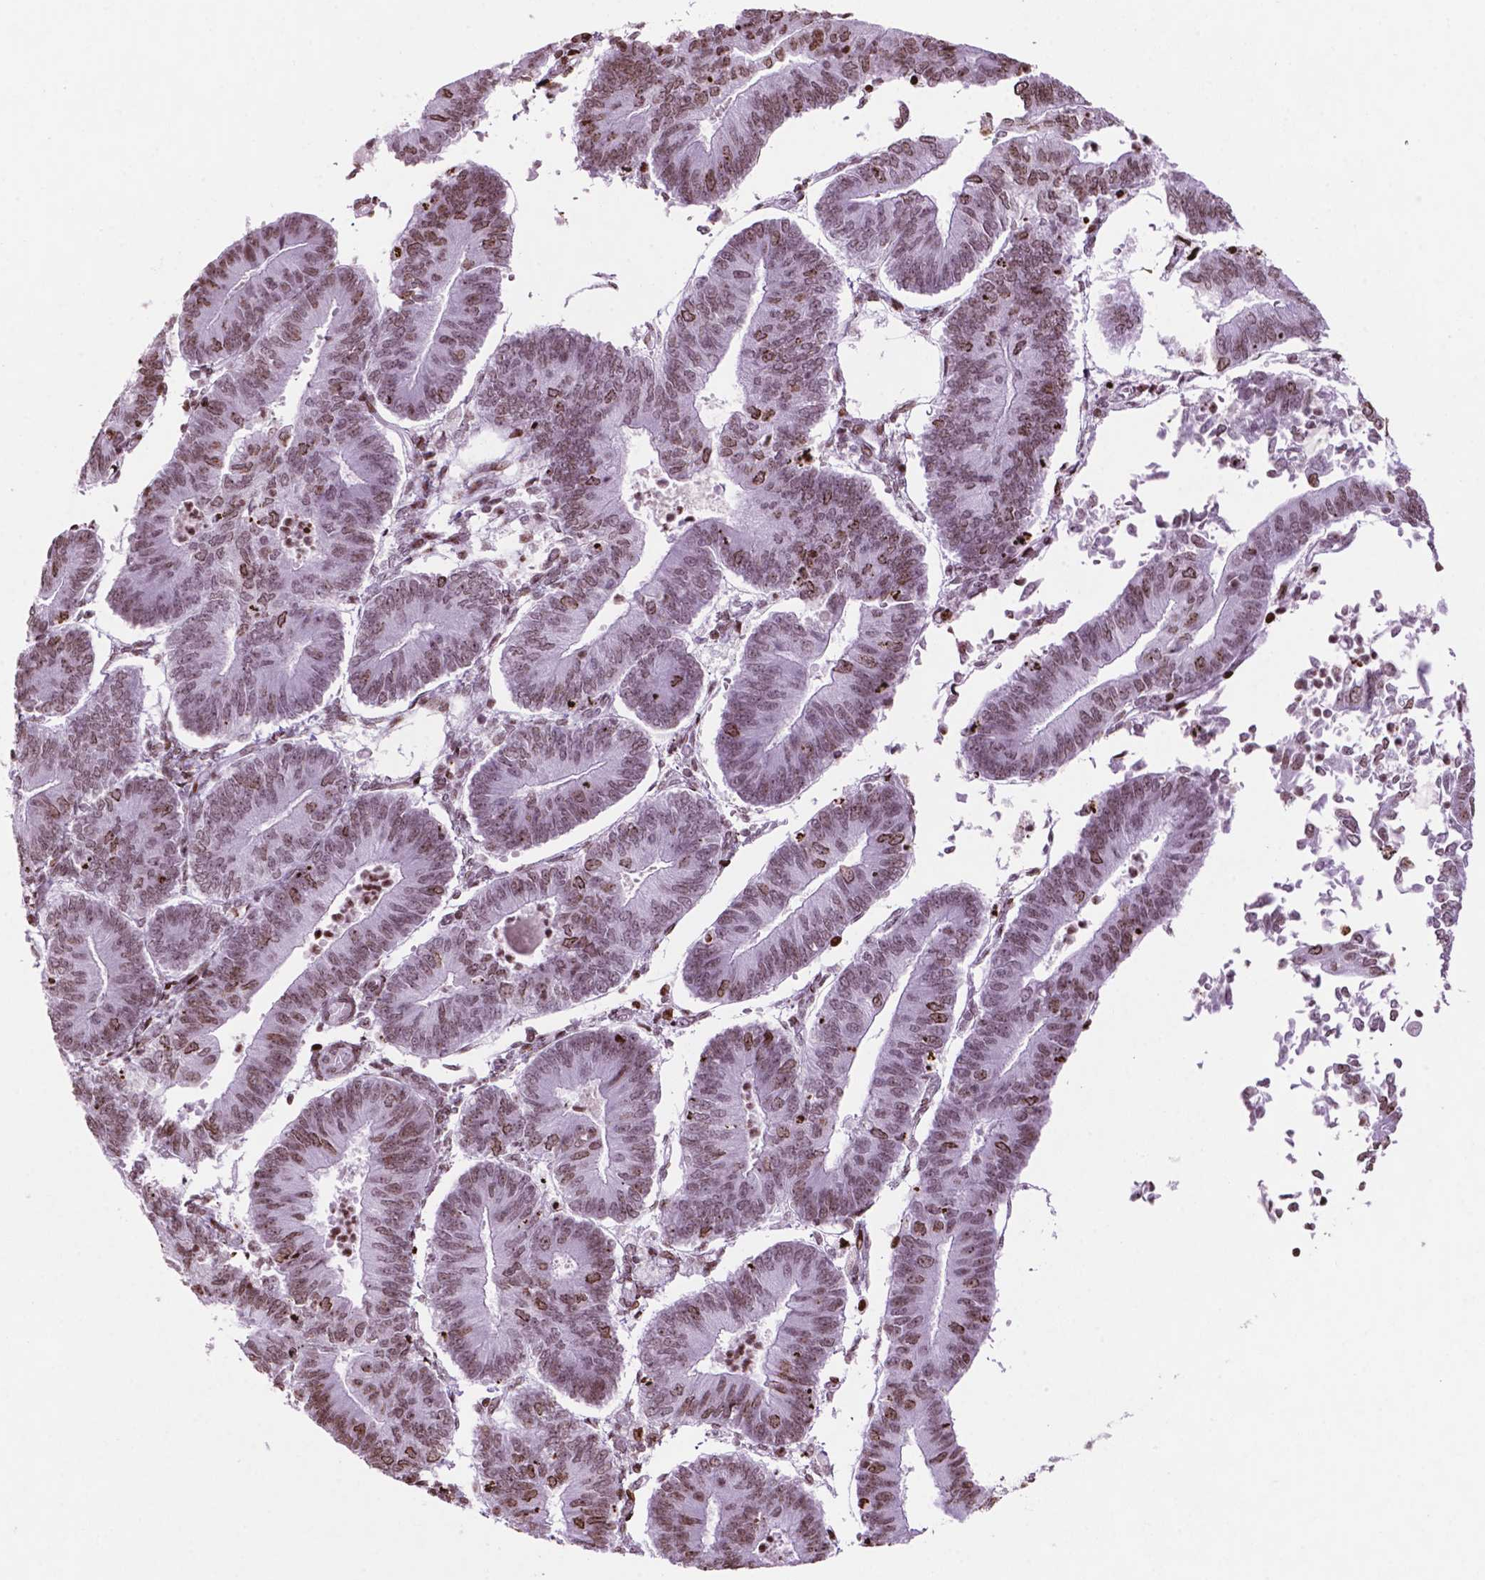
{"staining": {"intensity": "moderate", "quantity": ">75%", "location": "nuclear"}, "tissue": "endometrial cancer", "cell_type": "Tumor cells", "image_type": "cancer", "snomed": [{"axis": "morphology", "description": "Adenocarcinoma, NOS"}, {"axis": "topography", "description": "Endometrium"}], "caption": "This histopathology image displays endometrial cancer stained with immunohistochemistry (IHC) to label a protein in brown. The nuclear of tumor cells show moderate positivity for the protein. Nuclei are counter-stained blue.", "gene": "TMEM250", "patient": {"sex": "female", "age": 65}}